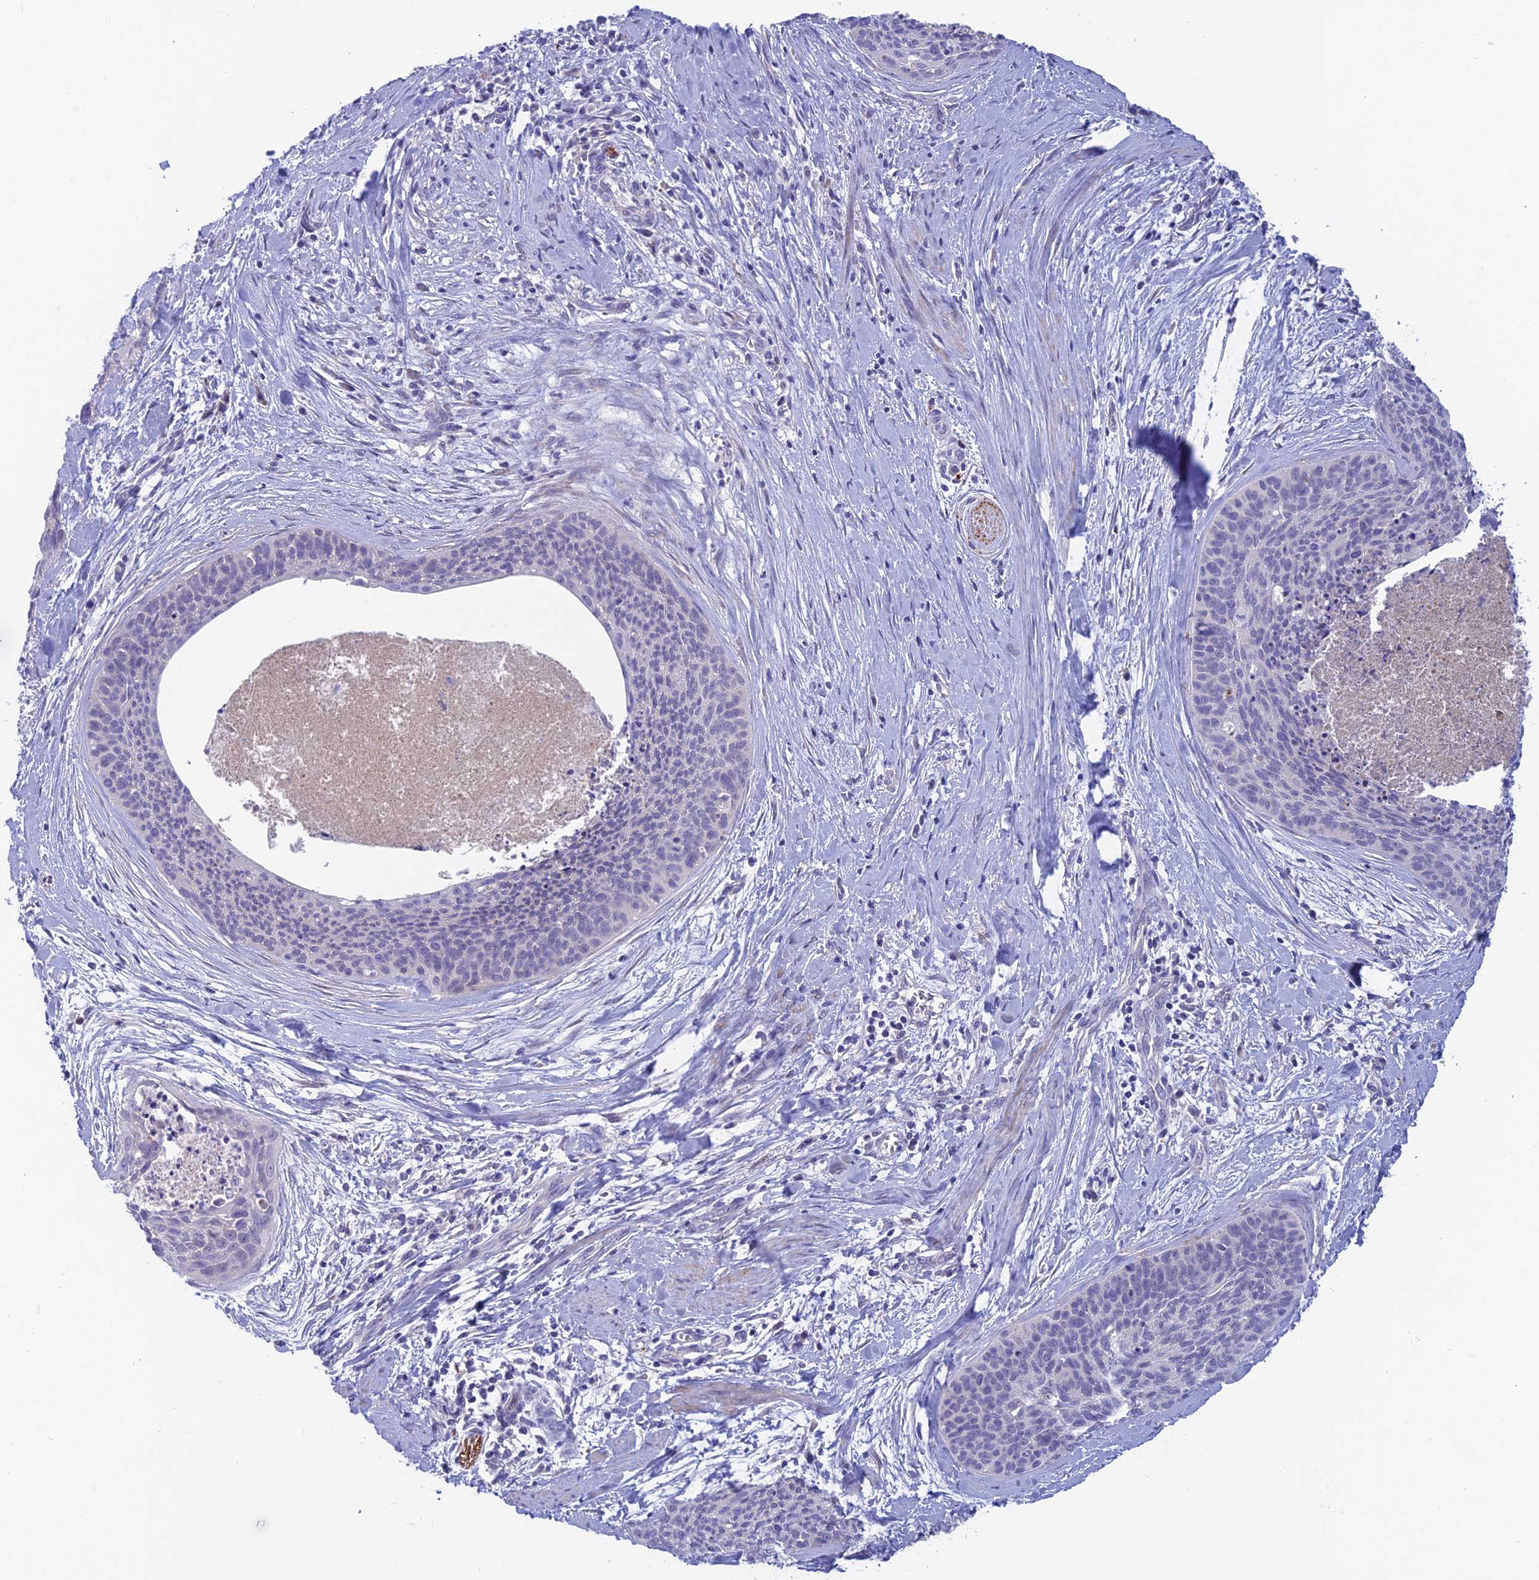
{"staining": {"intensity": "negative", "quantity": "none", "location": "none"}, "tissue": "cervical cancer", "cell_type": "Tumor cells", "image_type": "cancer", "snomed": [{"axis": "morphology", "description": "Squamous cell carcinoma, NOS"}, {"axis": "topography", "description": "Cervix"}], "caption": "This is an immunohistochemistry (IHC) histopathology image of cervical squamous cell carcinoma. There is no staining in tumor cells.", "gene": "XPO7", "patient": {"sex": "female", "age": 55}}